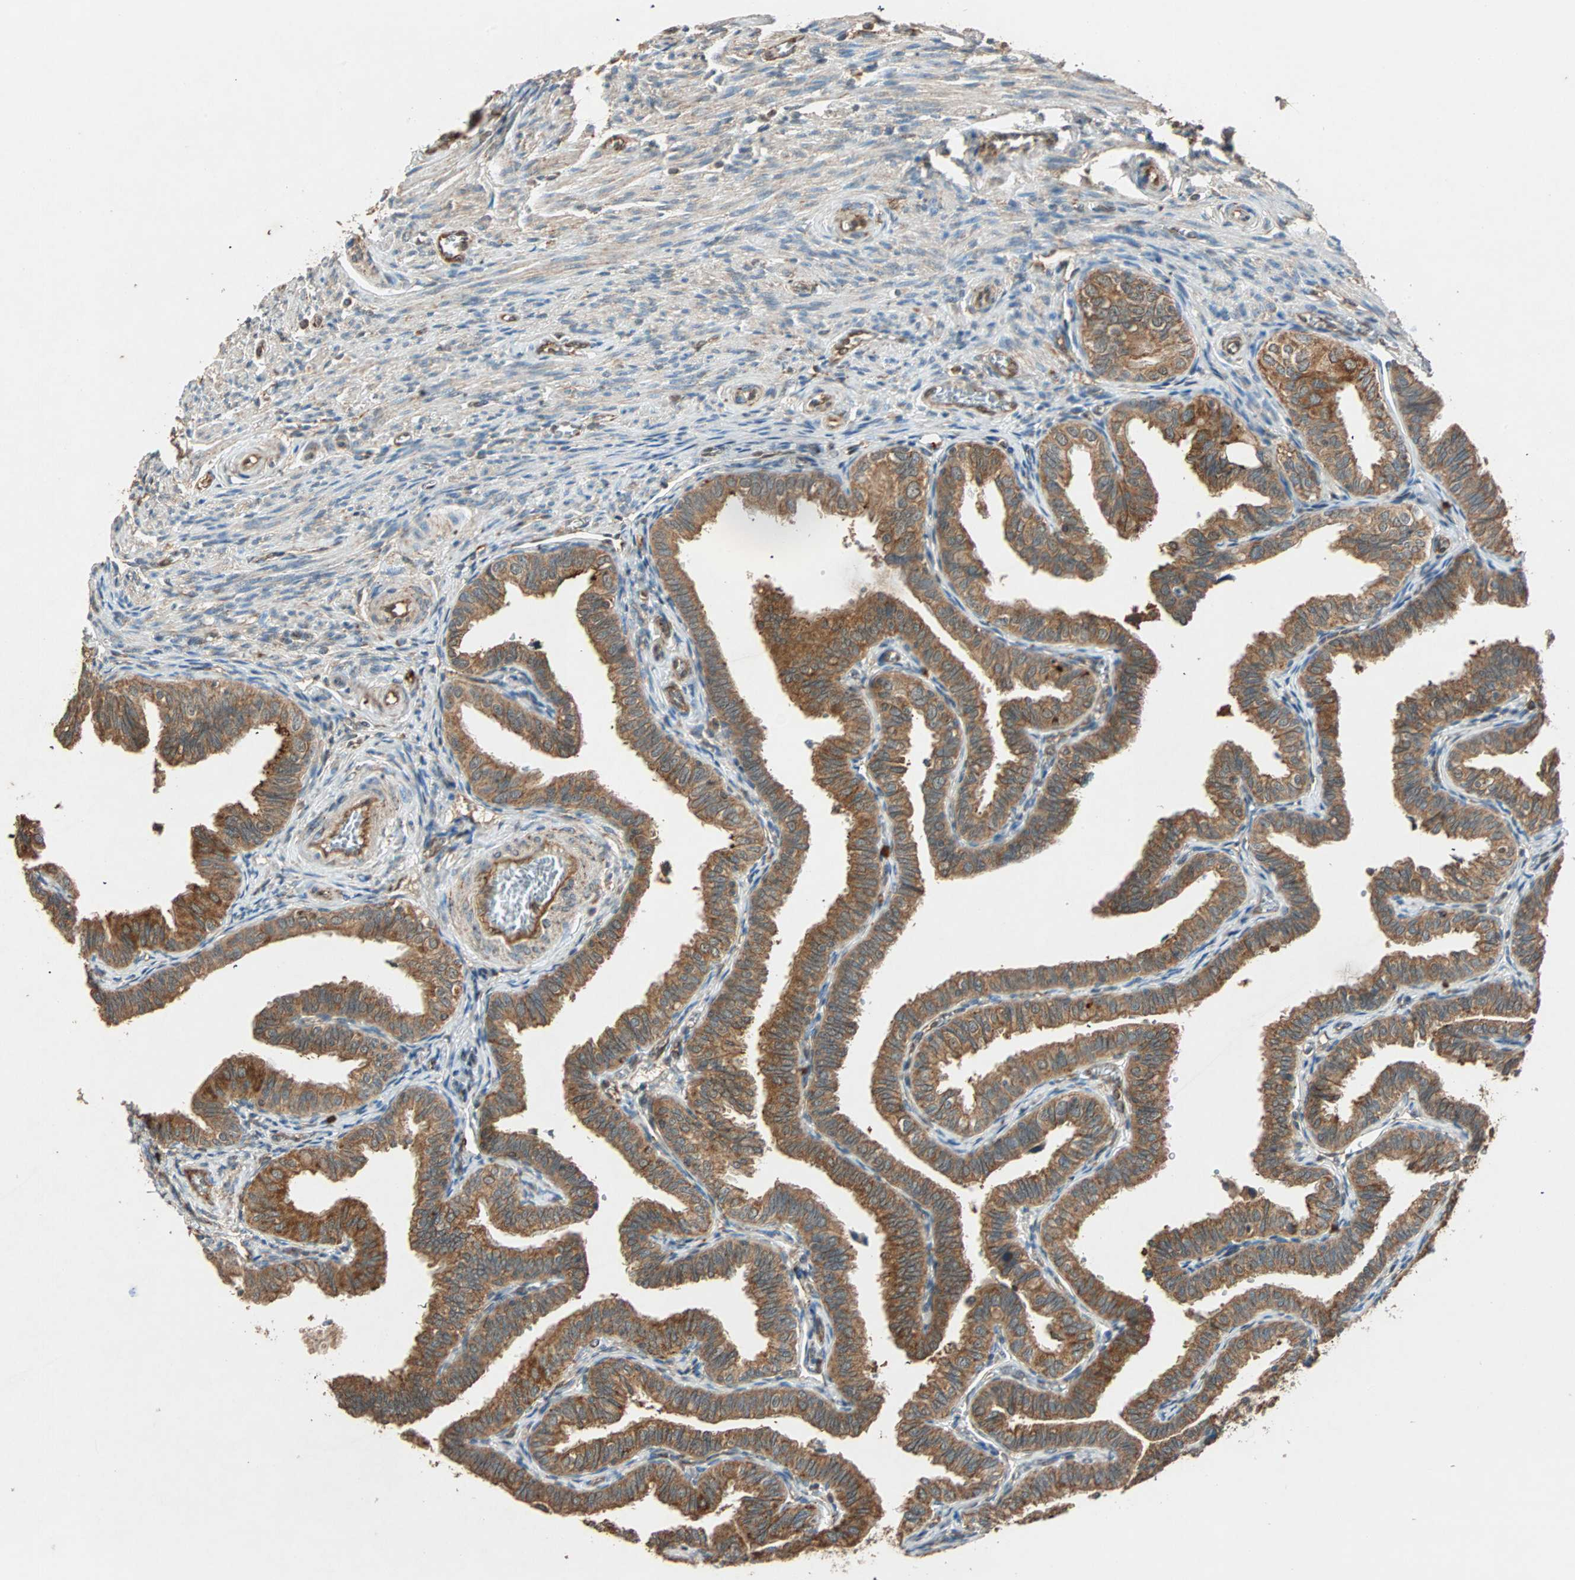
{"staining": {"intensity": "strong", "quantity": ">75%", "location": "cytoplasmic/membranous"}, "tissue": "fallopian tube", "cell_type": "Glandular cells", "image_type": "normal", "snomed": [{"axis": "morphology", "description": "Normal tissue, NOS"}, {"axis": "topography", "description": "Fallopian tube"}], "caption": "Approximately >75% of glandular cells in normal fallopian tube demonstrate strong cytoplasmic/membranous protein expression as visualized by brown immunohistochemical staining.", "gene": "MAPK1", "patient": {"sex": "female", "age": 46}}